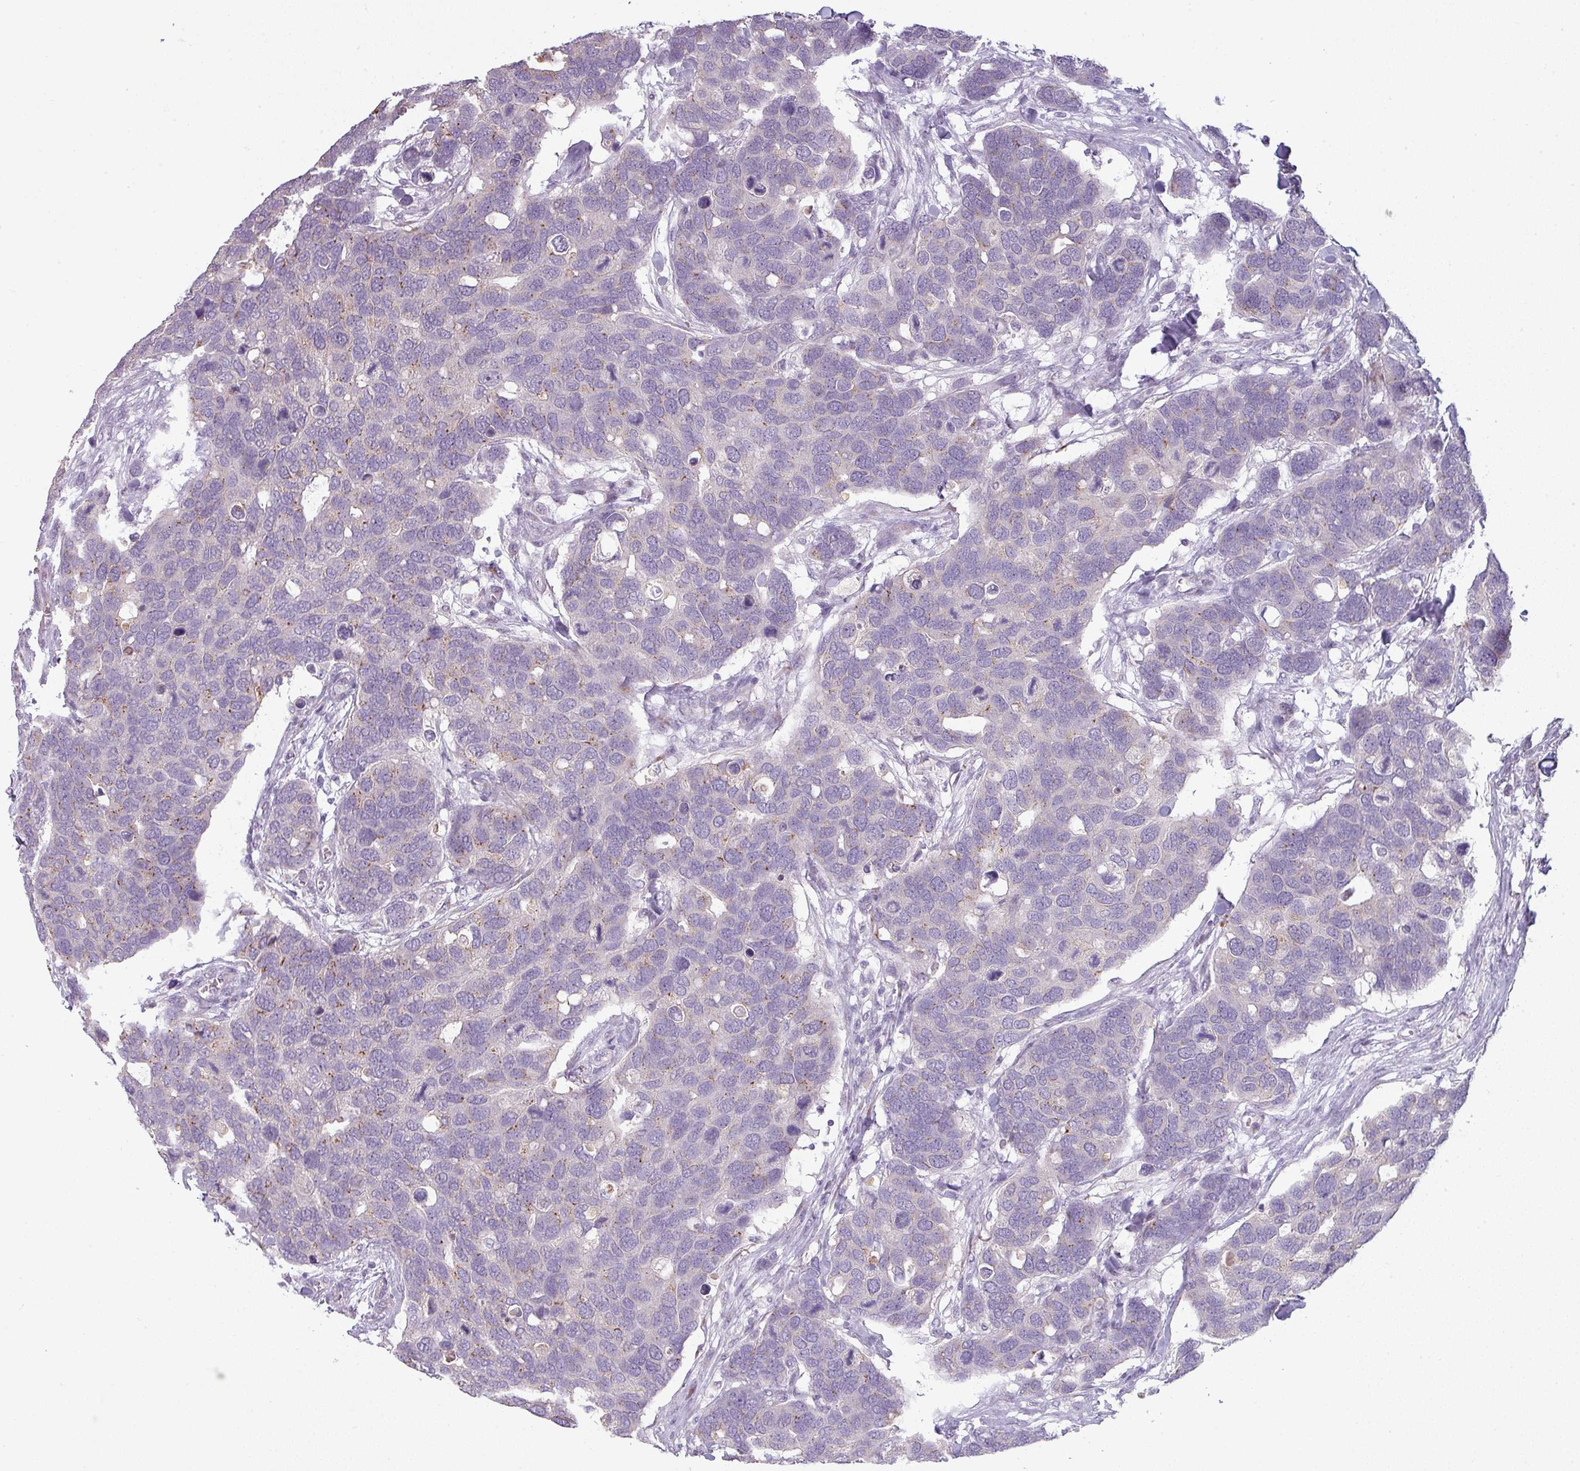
{"staining": {"intensity": "negative", "quantity": "none", "location": "none"}, "tissue": "breast cancer", "cell_type": "Tumor cells", "image_type": "cancer", "snomed": [{"axis": "morphology", "description": "Duct carcinoma"}, {"axis": "topography", "description": "Breast"}], "caption": "IHC of breast infiltrating ductal carcinoma exhibits no expression in tumor cells.", "gene": "MAGEC3", "patient": {"sex": "female", "age": 83}}